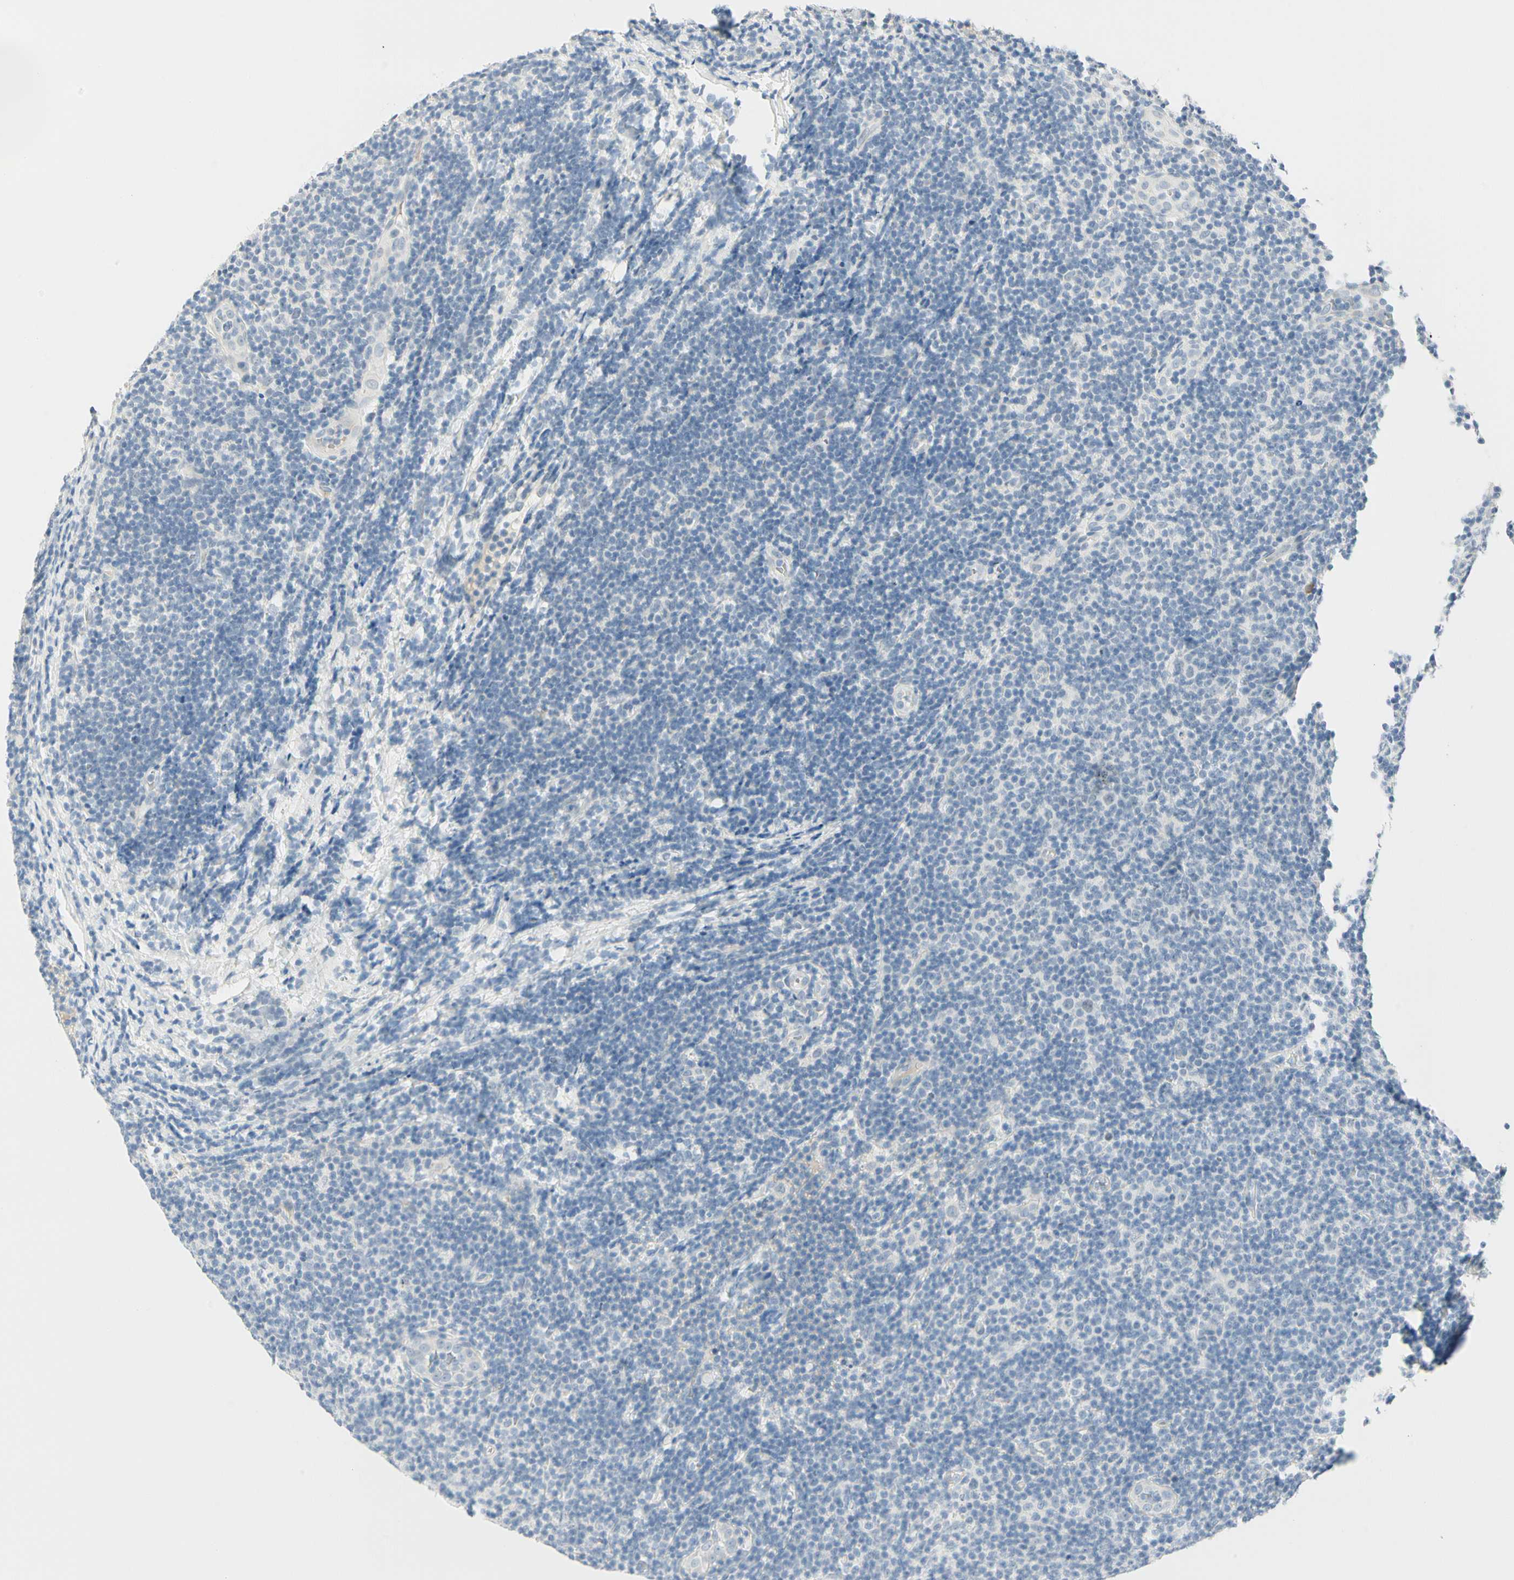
{"staining": {"intensity": "negative", "quantity": "none", "location": "none"}, "tissue": "lymphoma", "cell_type": "Tumor cells", "image_type": "cancer", "snomed": [{"axis": "morphology", "description": "Malignant lymphoma, non-Hodgkin's type, Low grade"}, {"axis": "topography", "description": "Lymph node"}], "caption": "Protein analysis of low-grade malignant lymphoma, non-Hodgkin's type displays no significant positivity in tumor cells.", "gene": "MLLT10", "patient": {"sex": "male", "age": 83}}